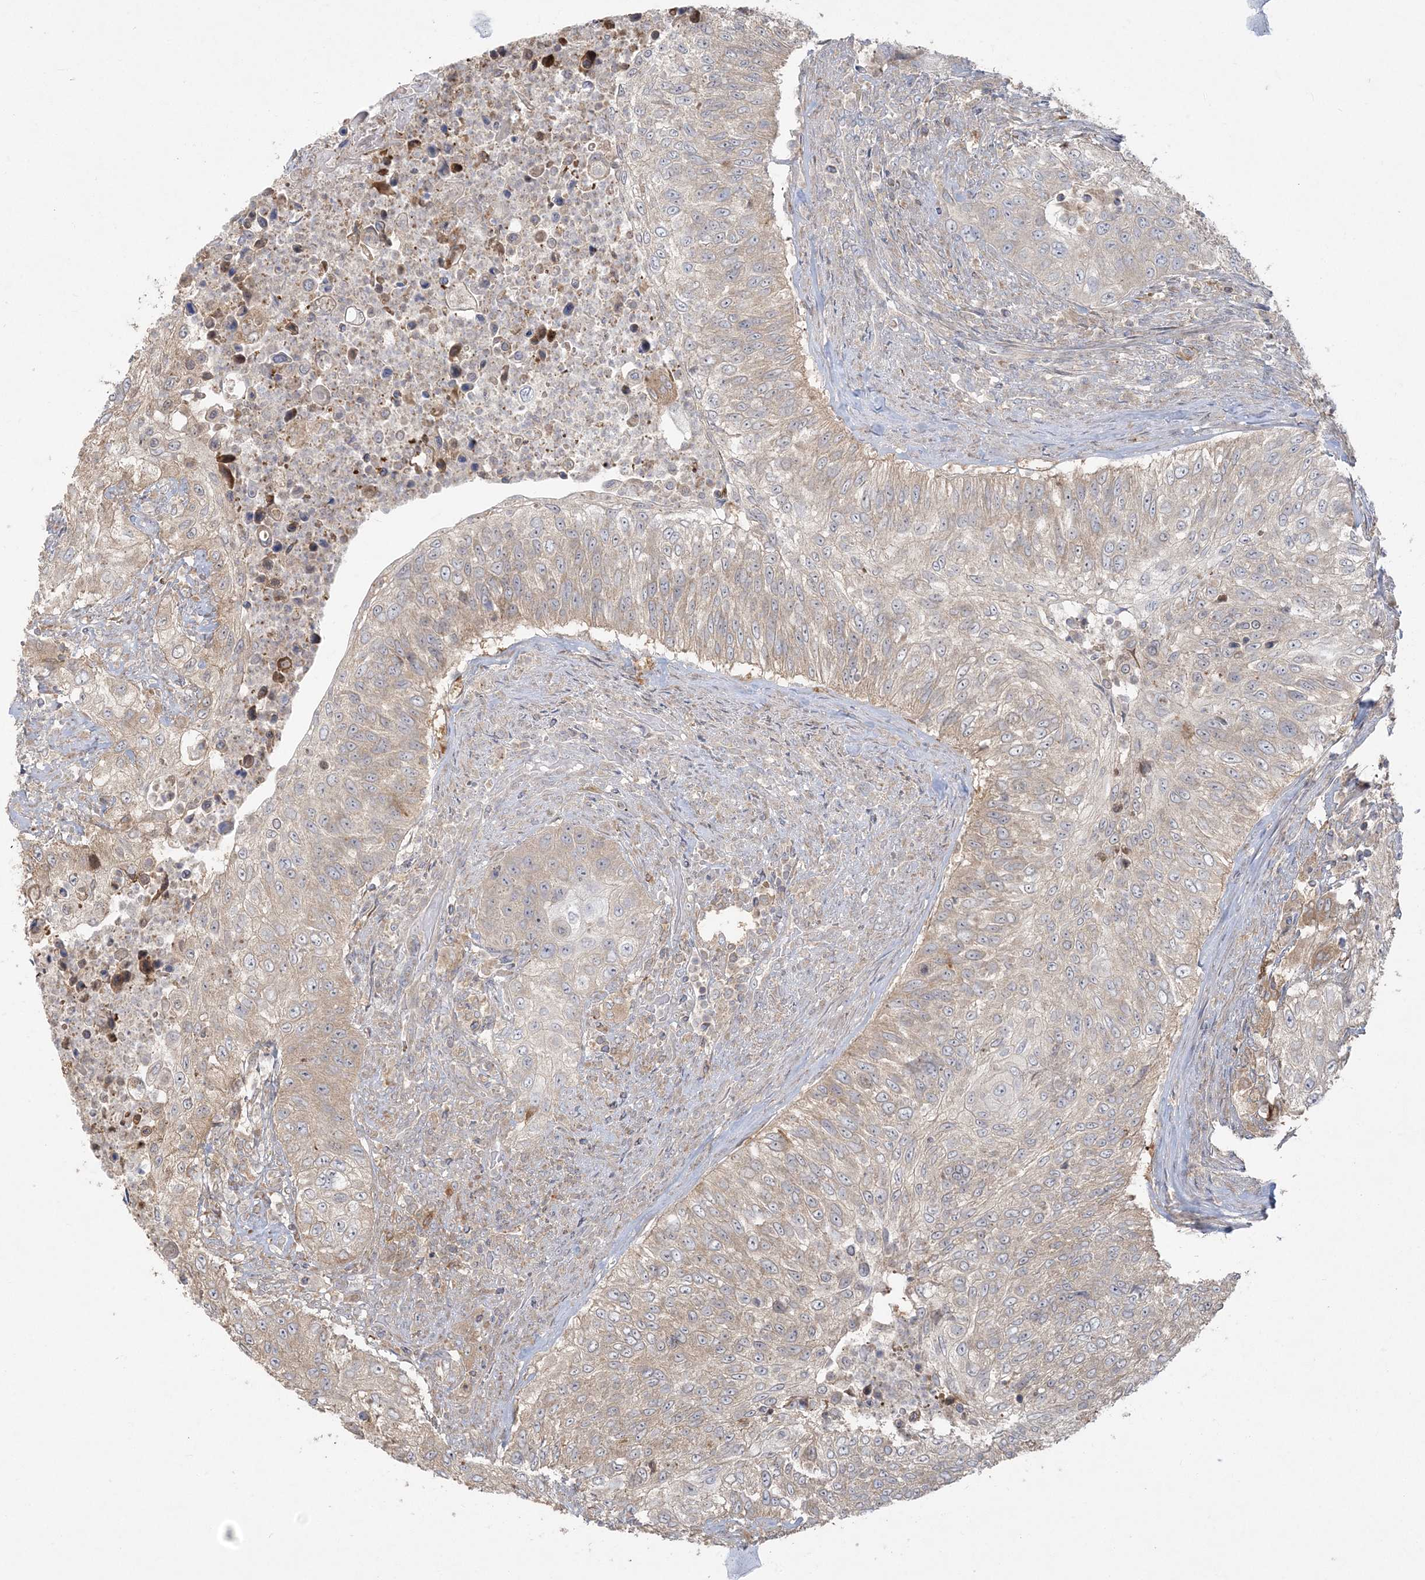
{"staining": {"intensity": "weak", "quantity": ">75%", "location": "cytoplasmic/membranous"}, "tissue": "urothelial cancer", "cell_type": "Tumor cells", "image_type": "cancer", "snomed": [{"axis": "morphology", "description": "Urothelial carcinoma, High grade"}, {"axis": "topography", "description": "Urinary bladder"}], "caption": "High-grade urothelial carcinoma tissue displays weak cytoplasmic/membranous positivity in approximately >75% of tumor cells The staining is performed using DAB (3,3'-diaminobenzidine) brown chromogen to label protein expression. The nuclei are counter-stained blue using hematoxylin.", "gene": "ZC3H6", "patient": {"sex": "female", "age": 60}}